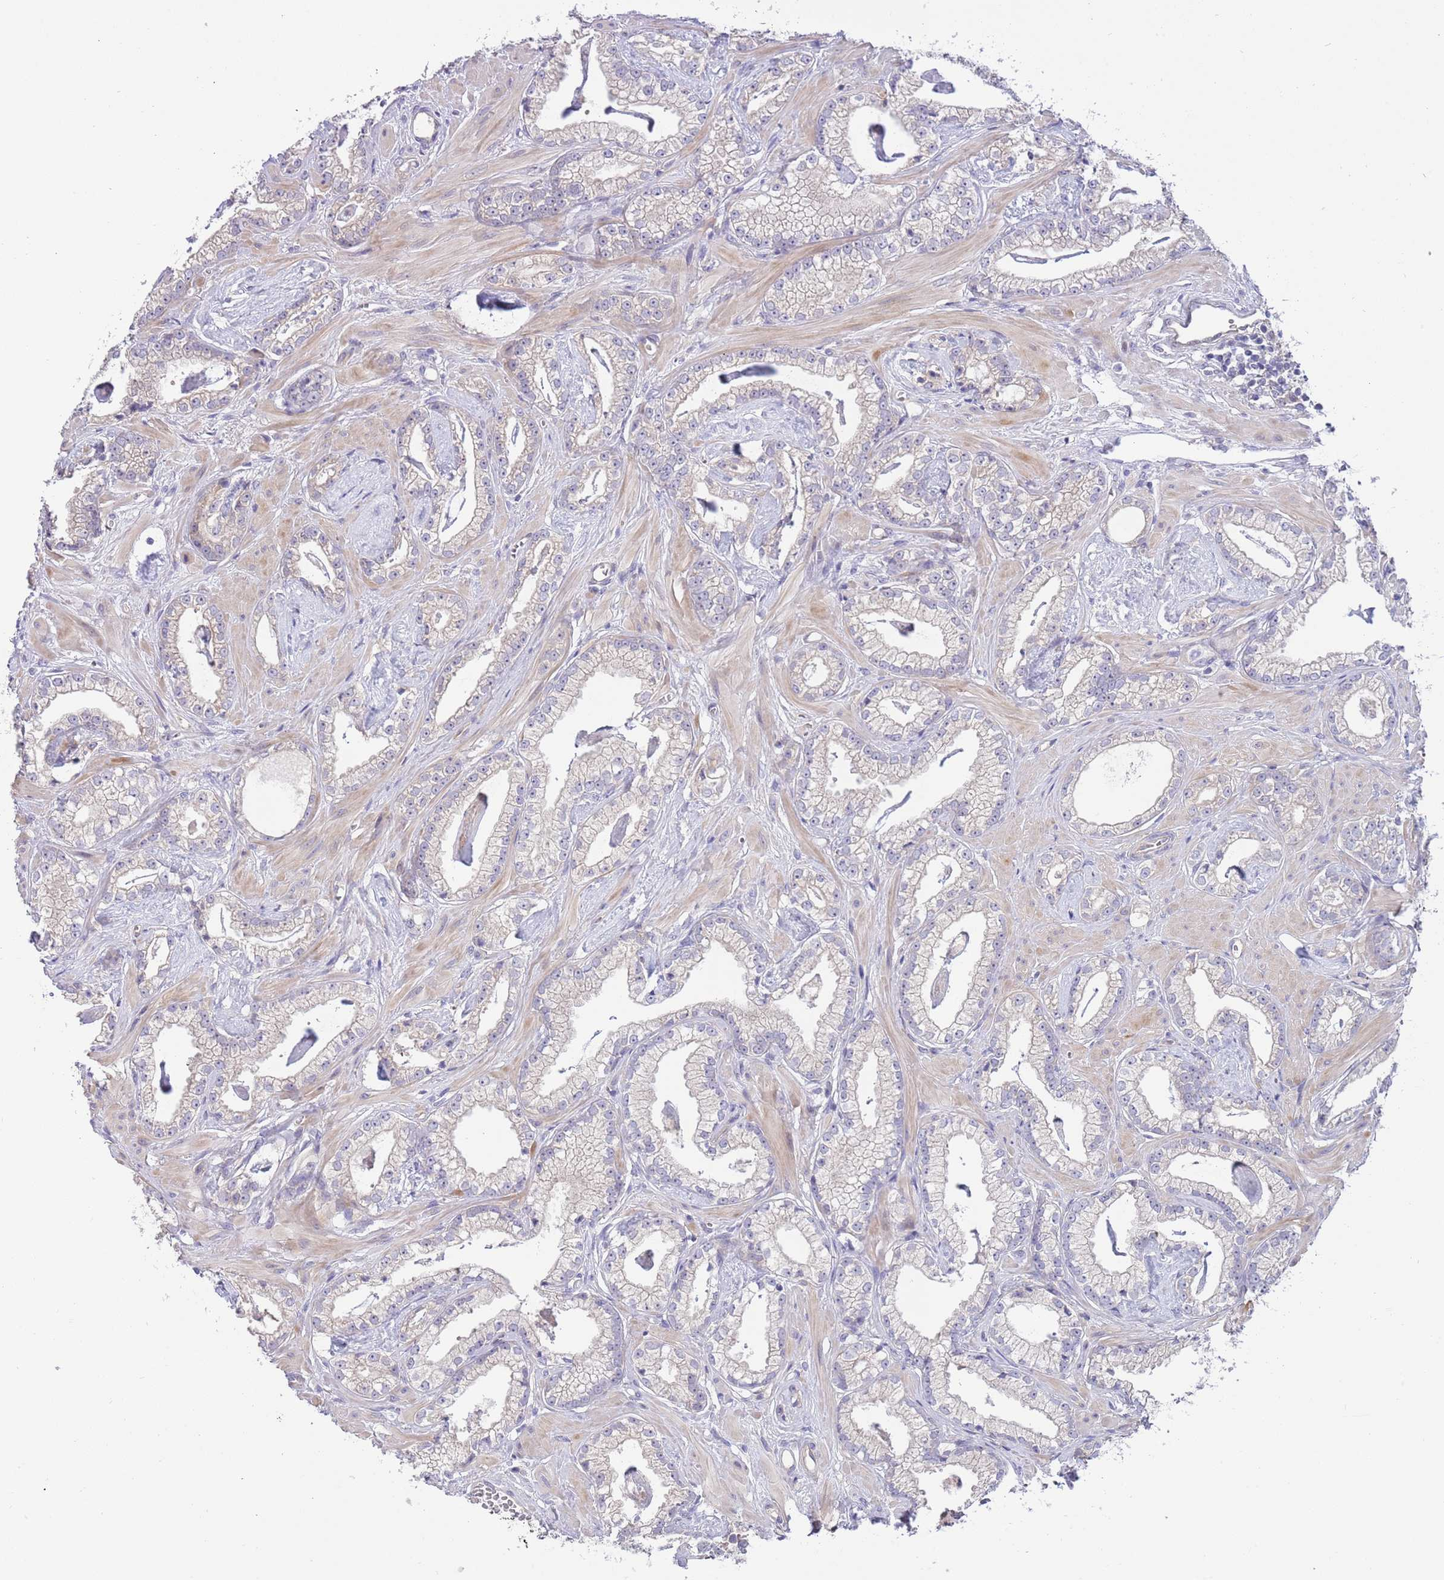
{"staining": {"intensity": "negative", "quantity": "none", "location": "none"}, "tissue": "prostate cancer", "cell_type": "Tumor cells", "image_type": "cancer", "snomed": [{"axis": "morphology", "description": "Adenocarcinoma, Low grade"}, {"axis": "topography", "description": "Prostate"}], "caption": "Tumor cells are negative for protein expression in human prostate adenocarcinoma (low-grade).", "gene": "CABYR", "patient": {"sex": "male", "age": 60}}